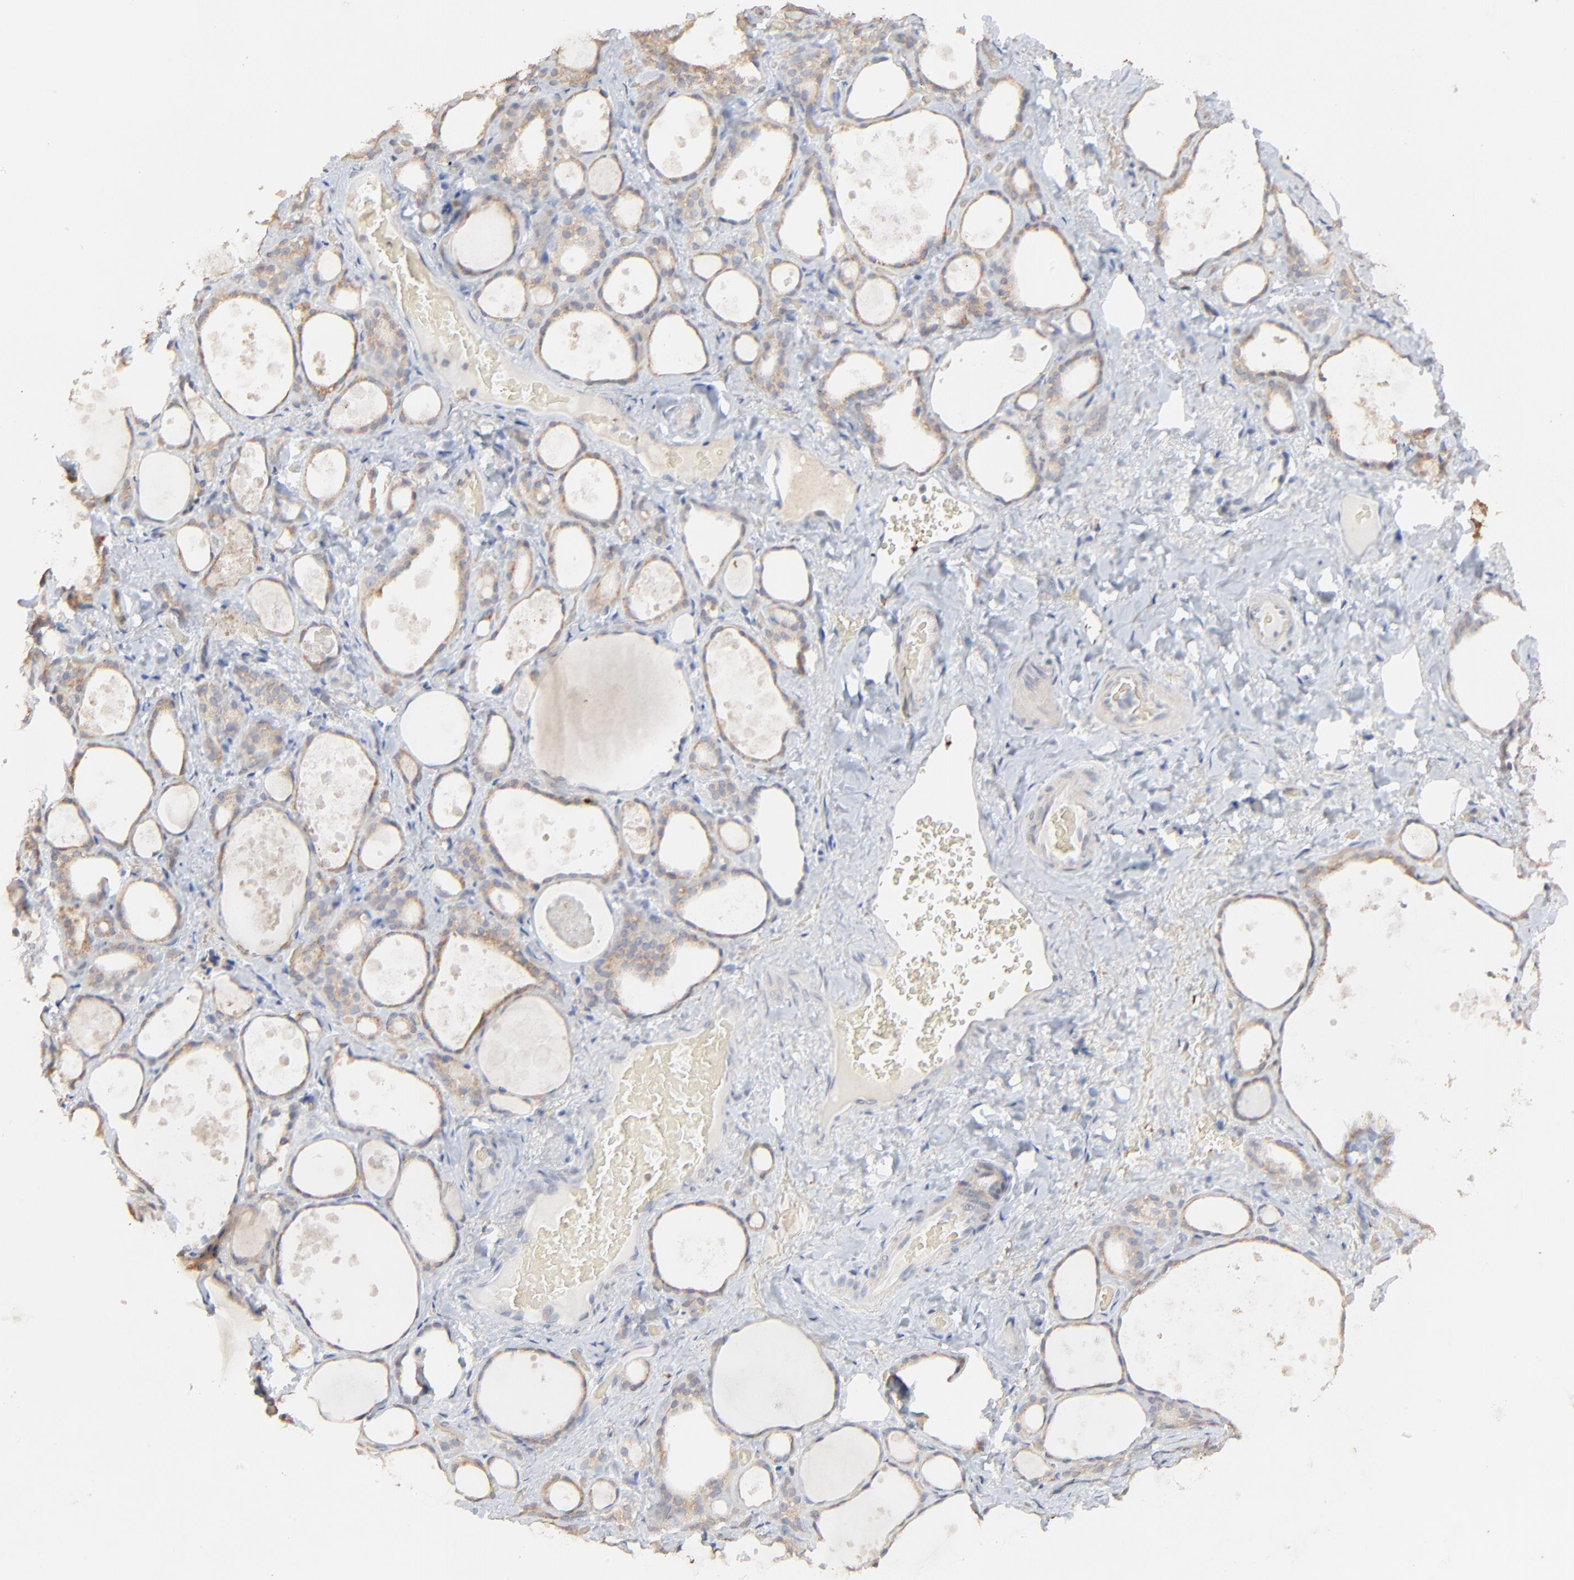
{"staining": {"intensity": "negative", "quantity": "none", "location": "none"}, "tissue": "thyroid gland", "cell_type": "Glandular cells", "image_type": "normal", "snomed": [{"axis": "morphology", "description": "Normal tissue, NOS"}, {"axis": "topography", "description": "Thyroid gland"}], "caption": "Immunohistochemistry (IHC) of benign thyroid gland exhibits no expression in glandular cells.", "gene": "FANCB", "patient": {"sex": "female", "age": 75}}